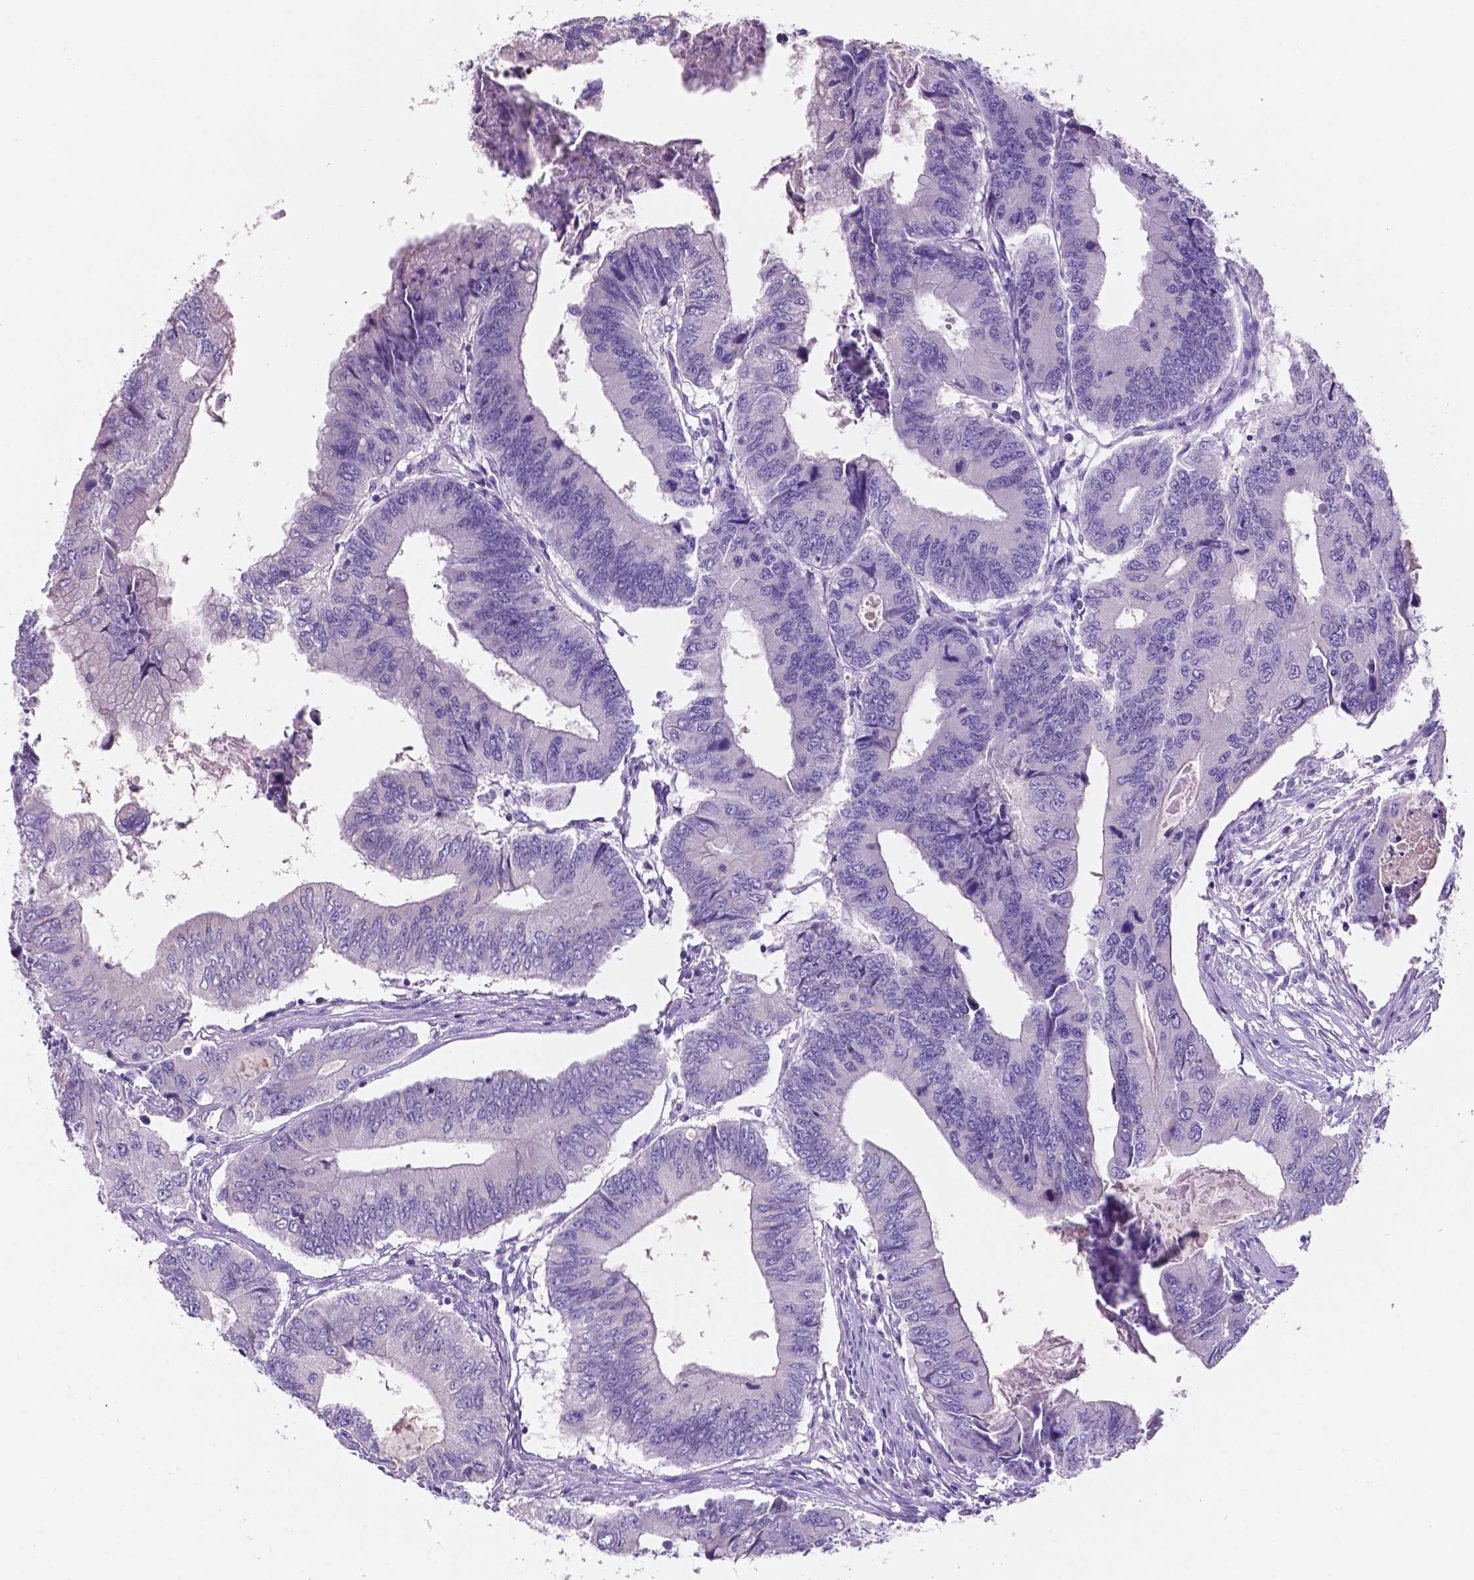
{"staining": {"intensity": "negative", "quantity": "none", "location": "none"}, "tissue": "colorectal cancer", "cell_type": "Tumor cells", "image_type": "cancer", "snomed": [{"axis": "morphology", "description": "Adenocarcinoma, NOS"}, {"axis": "topography", "description": "Colon"}], "caption": "Adenocarcinoma (colorectal) was stained to show a protein in brown. There is no significant expression in tumor cells.", "gene": "EBLN2", "patient": {"sex": "male", "age": 53}}